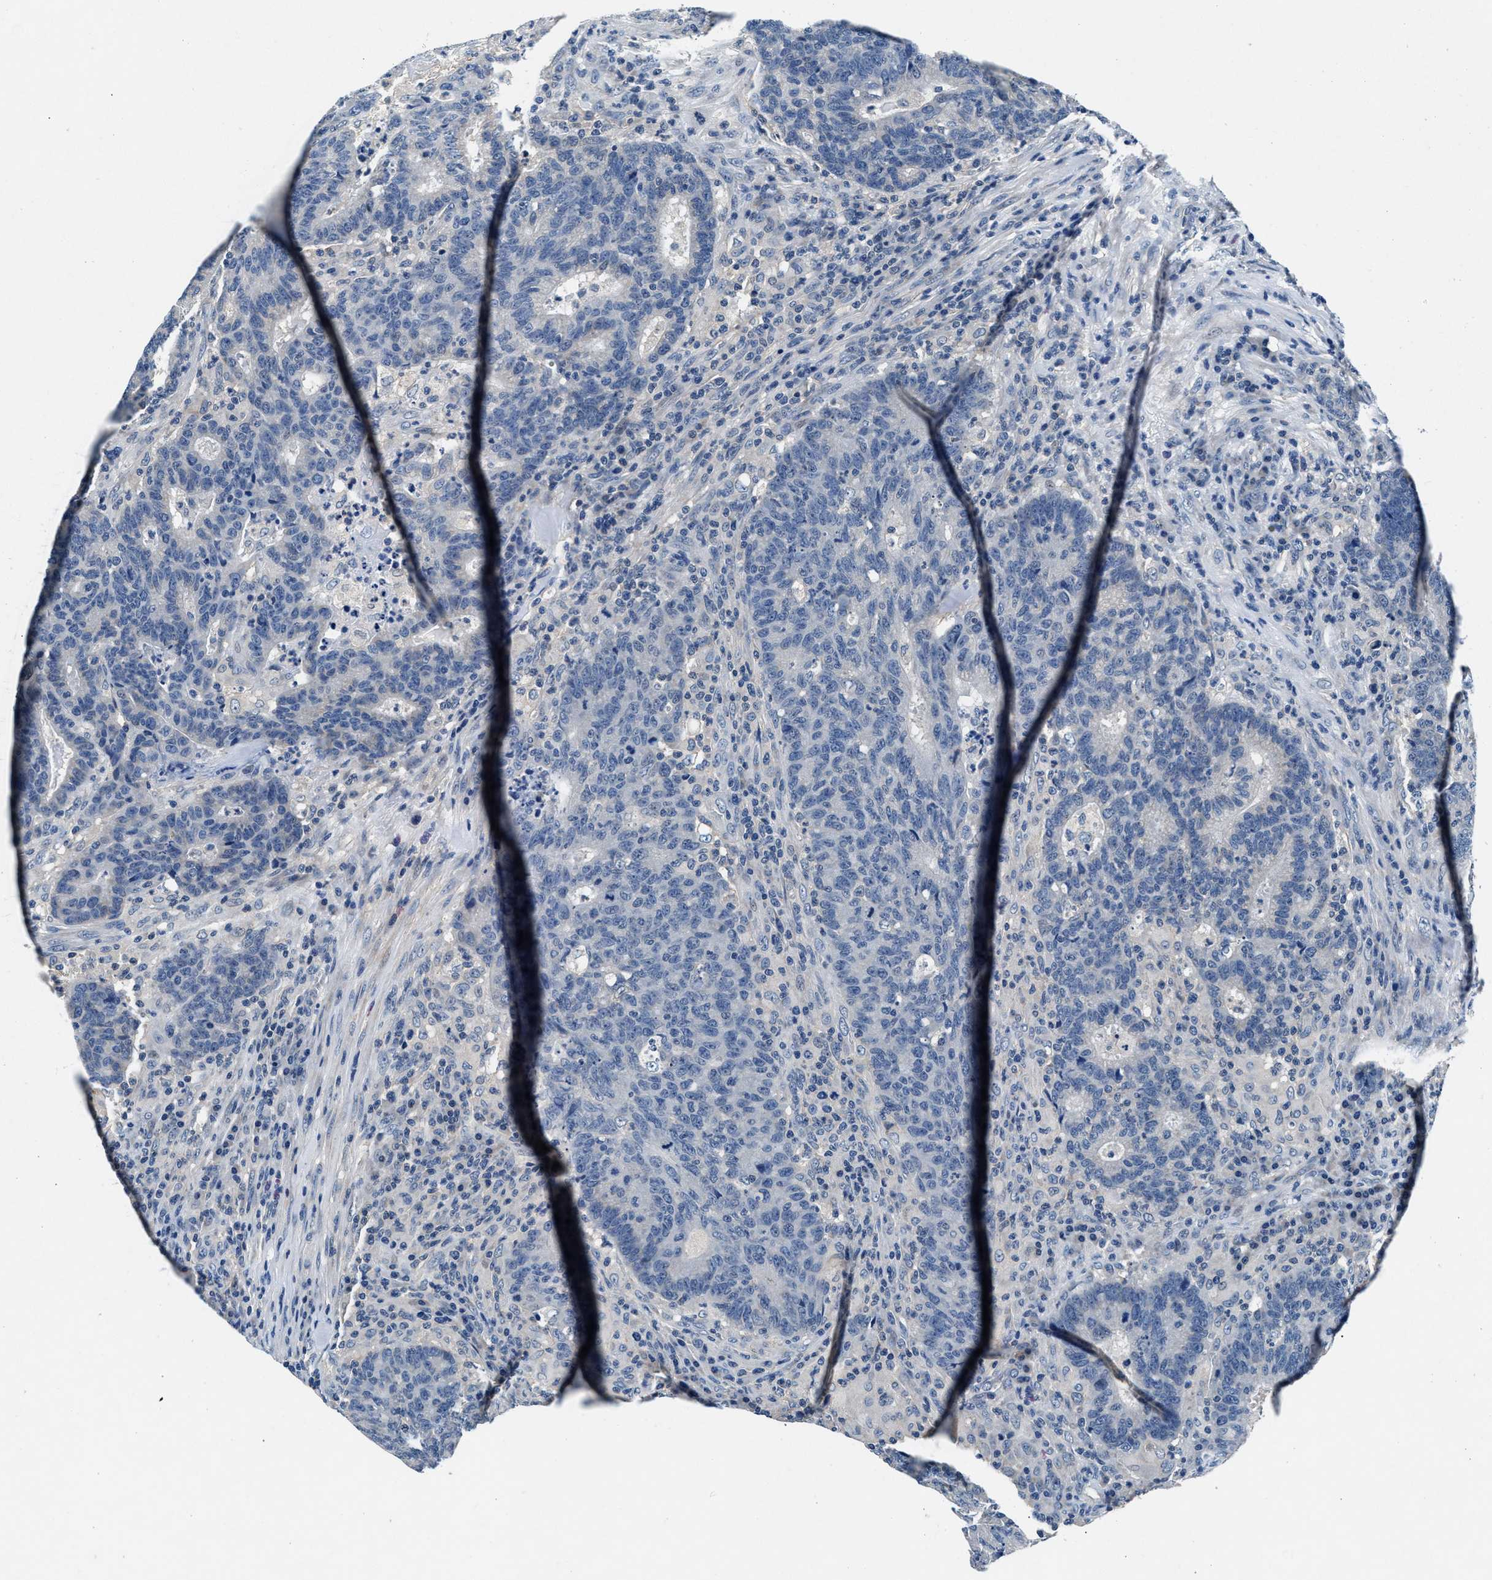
{"staining": {"intensity": "negative", "quantity": "none", "location": "none"}, "tissue": "colorectal cancer", "cell_type": "Tumor cells", "image_type": "cancer", "snomed": [{"axis": "morphology", "description": "Adenocarcinoma, NOS"}, {"axis": "topography", "description": "Colon"}], "caption": "Immunohistochemical staining of human adenocarcinoma (colorectal) displays no significant positivity in tumor cells.", "gene": "DENND6B", "patient": {"sex": "female", "age": 75}}